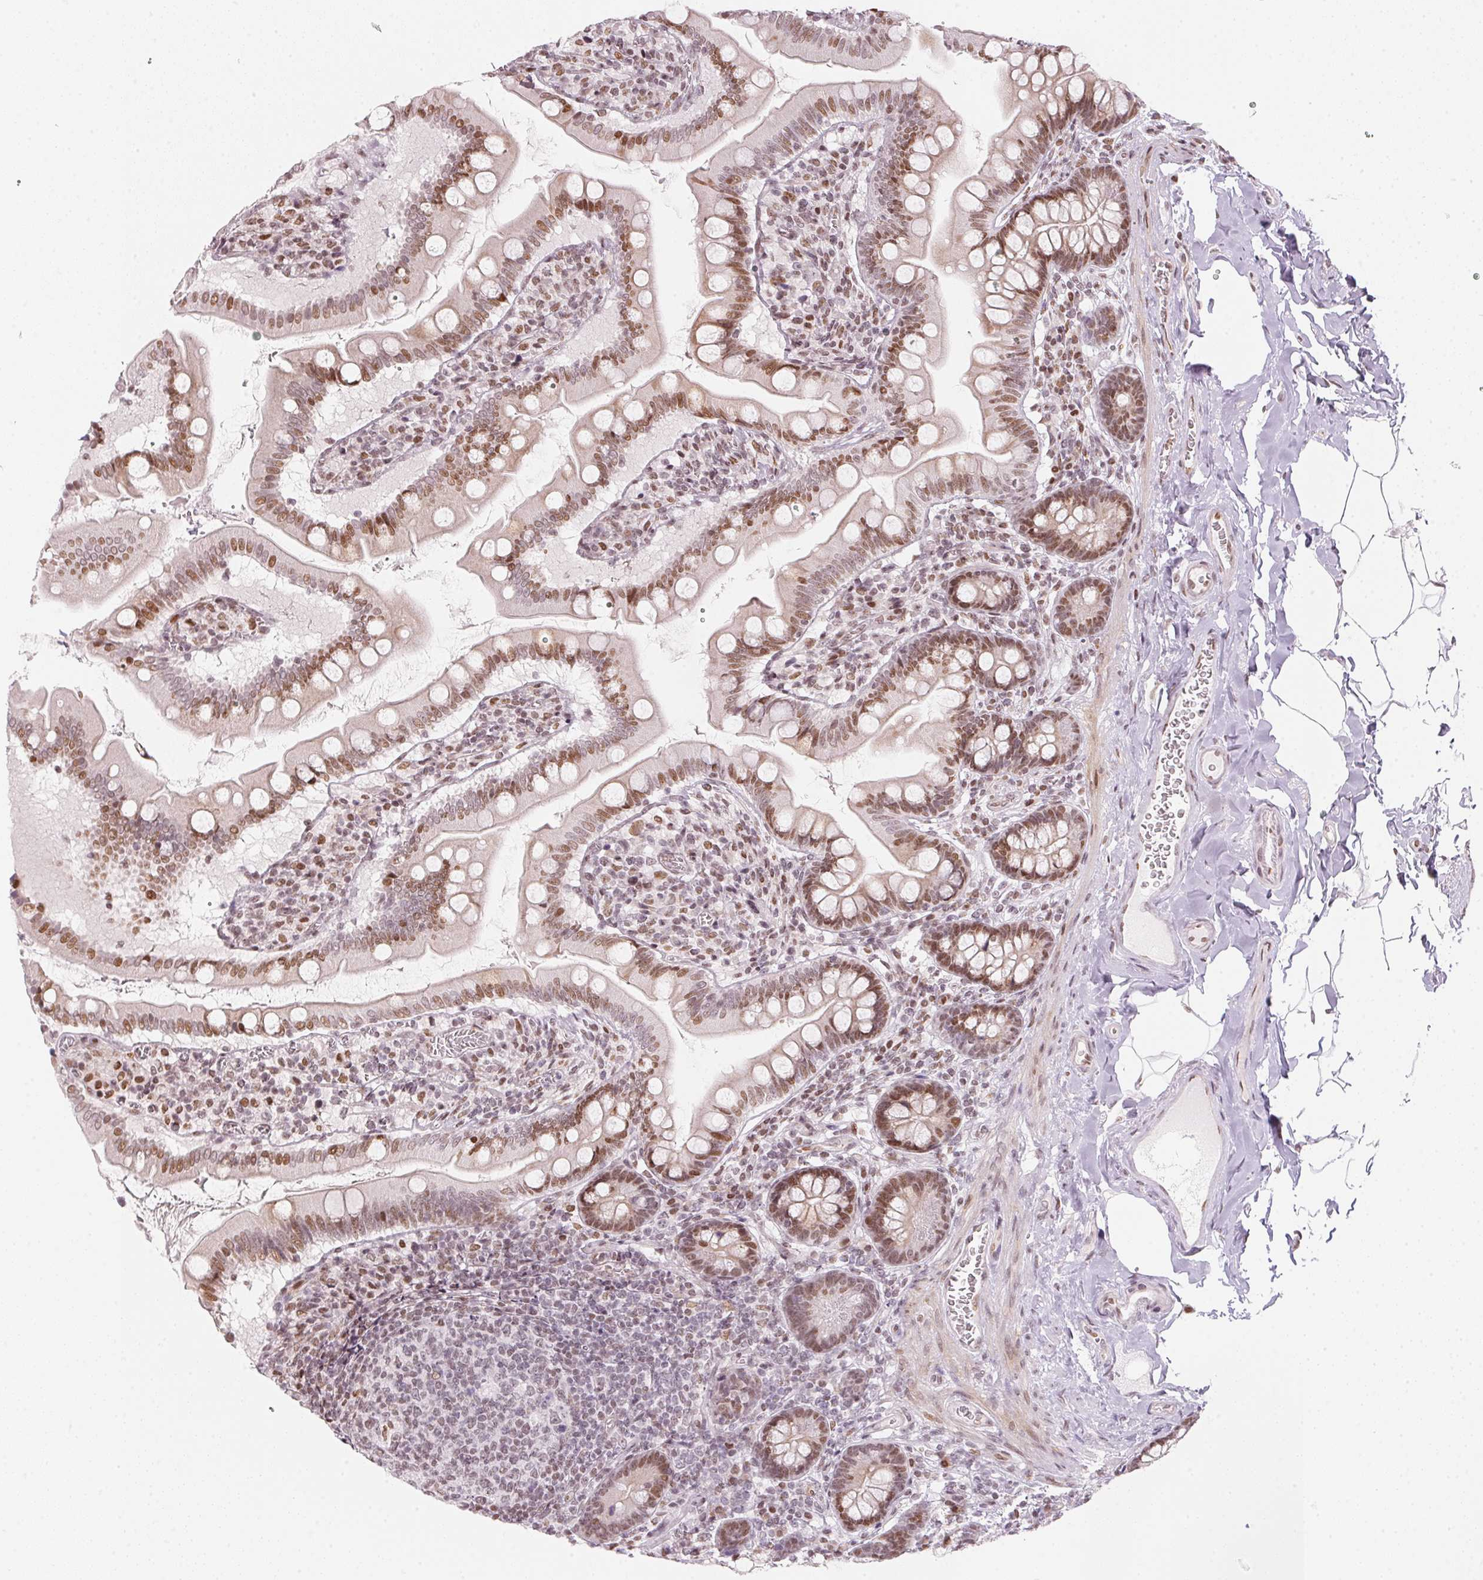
{"staining": {"intensity": "moderate", "quantity": ">75%", "location": "nuclear"}, "tissue": "small intestine", "cell_type": "Glandular cells", "image_type": "normal", "snomed": [{"axis": "morphology", "description": "Normal tissue, NOS"}, {"axis": "topography", "description": "Small intestine"}], "caption": "Small intestine was stained to show a protein in brown. There is medium levels of moderate nuclear staining in approximately >75% of glandular cells. (DAB = brown stain, brightfield microscopy at high magnification).", "gene": "KAT6A", "patient": {"sex": "female", "age": 56}}